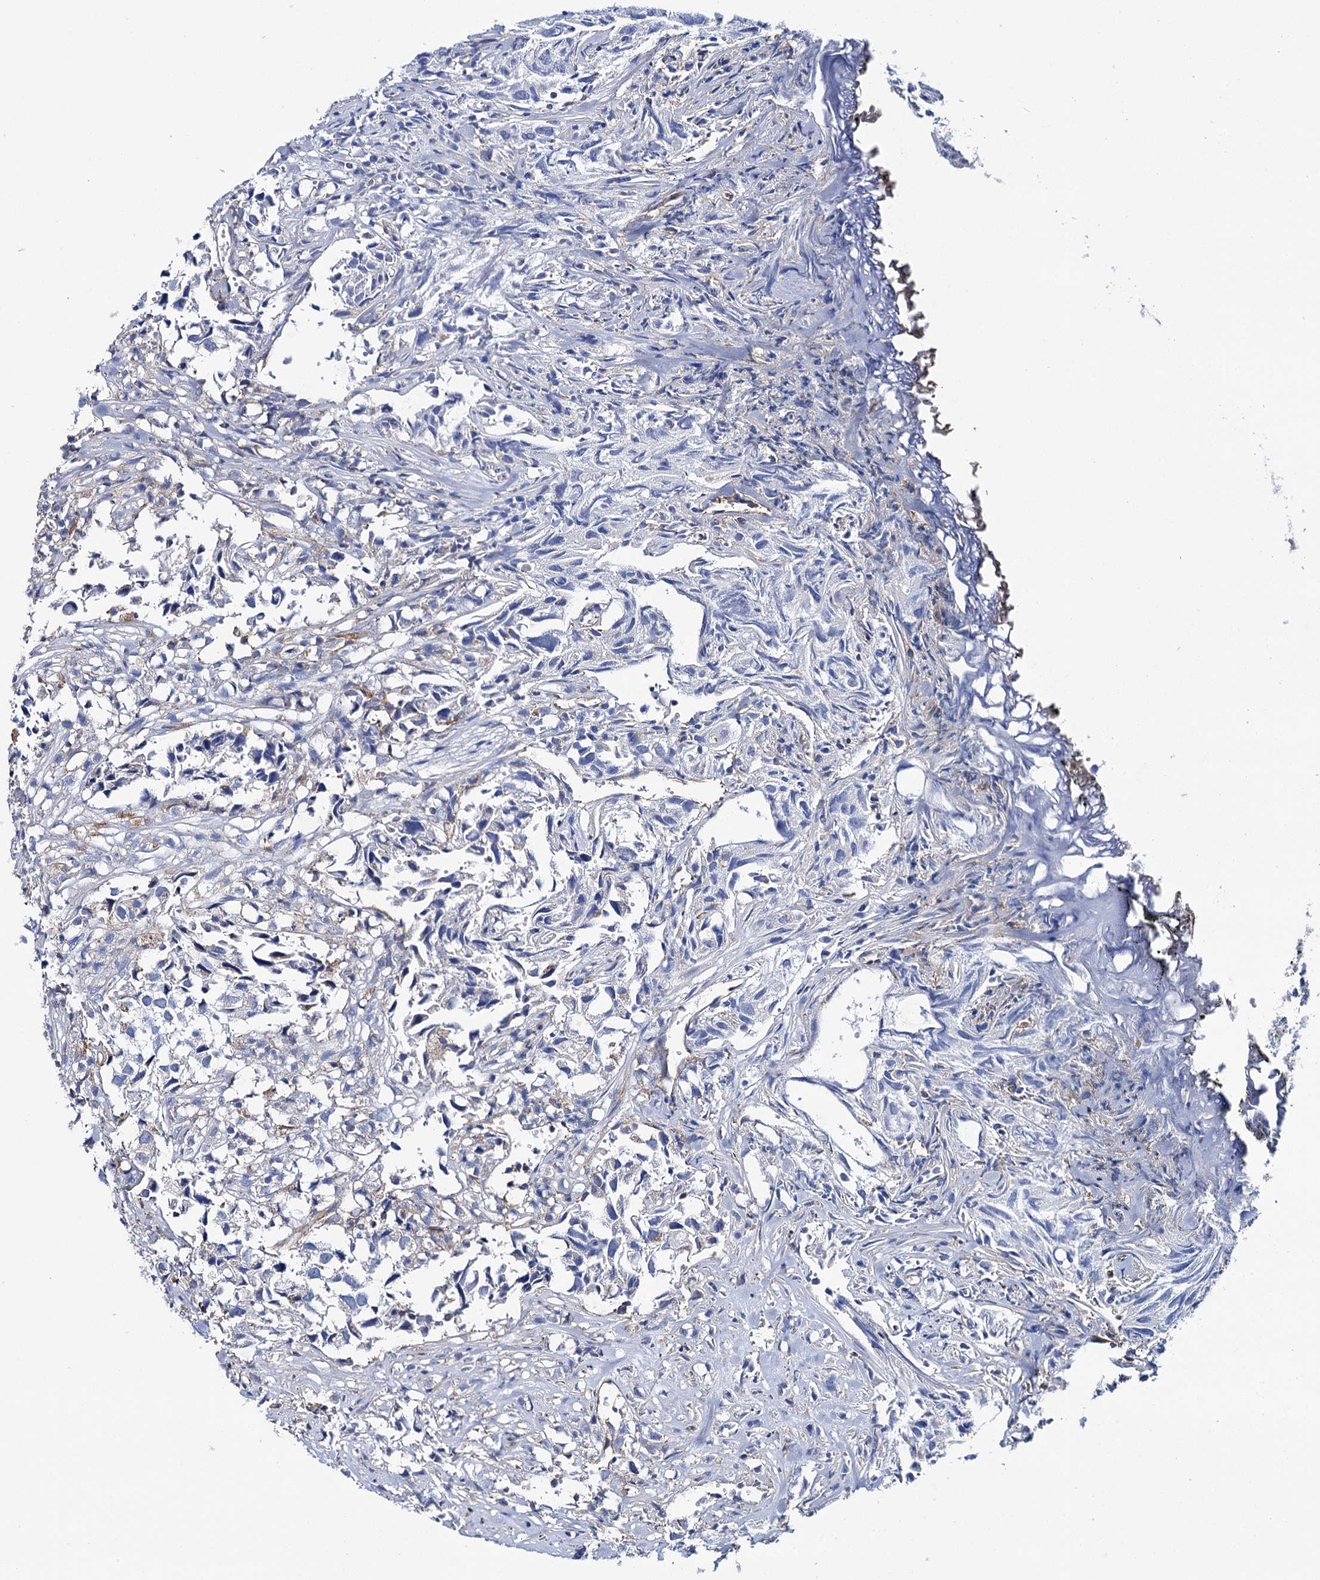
{"staining": {"intensity": "negative", "quantity": "none", "location": "none"}, "tissue": "urothelial cancer", "cell_type": "Tumor cells", "image_type": "cancer", "snomed": [{"axis": "morphology", "description": "Urothelial carcinoma, High grade"}, {"axis": "topography", "description": "Urinary bladder"}], "caption": "There is no significant staining in tumor cells of high-grade urothelial carcinoma. (DAB (3,3'-diaminobenzidine) immunohistochemistry, high magnification).", "gene": "SCPEP1", "patient": {"sex": "female", "age": 75}}